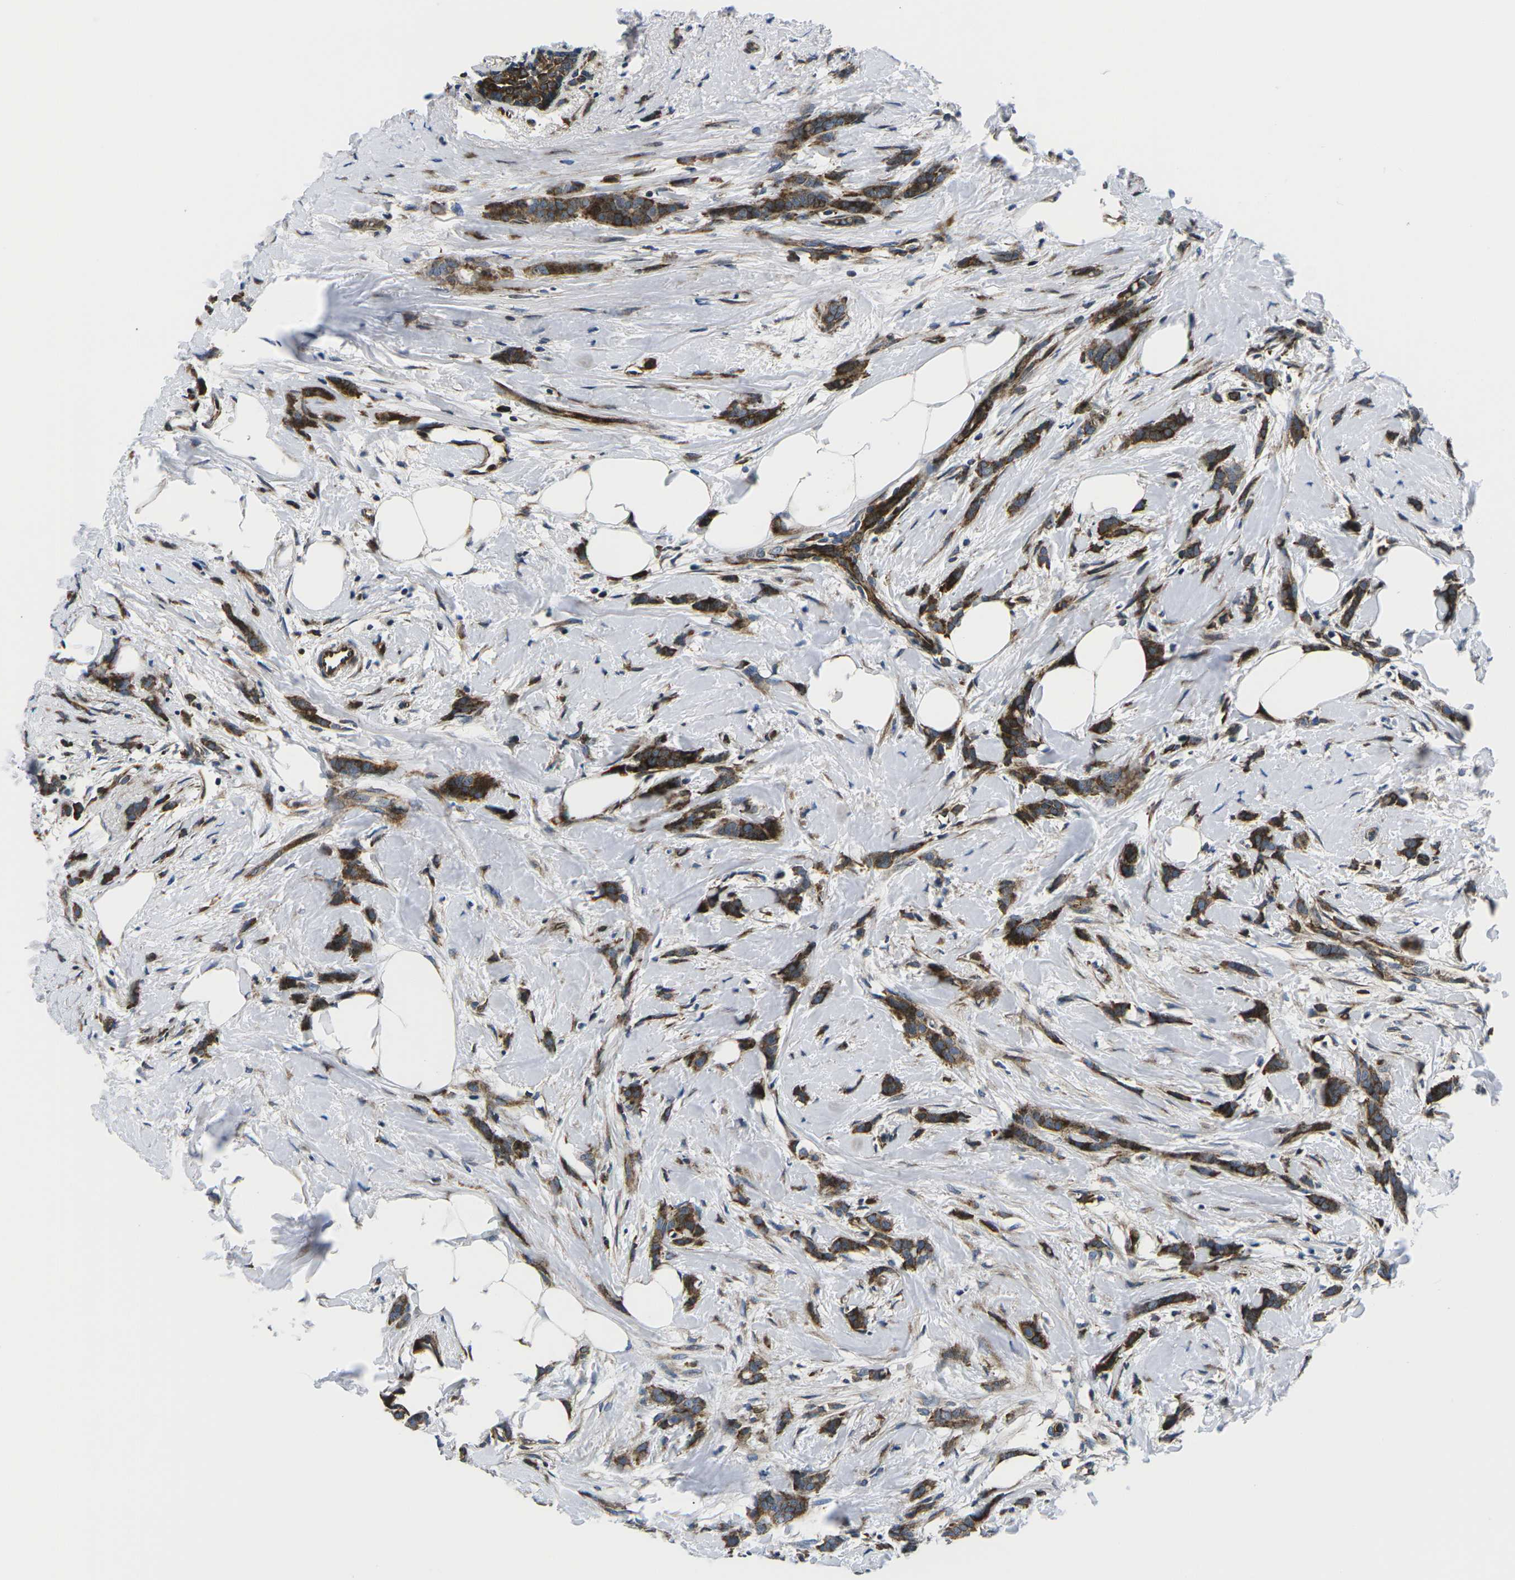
{"staining": {"intensity": "strong", "quantity": ">75%", "location": "cytoplasmic/membranous"}, "tissue": "breast cancer", "cell_type": "Tumor cells", "image_type": "cancer", "snomed": [{"axis": "morphology", "description": "Lobular carcinoma, in situ"}, {"axis": "morphology", "description": "Lobular carcinoma"}, {"axis": "topography", "description": "Breast"}], "caption": "There is high levels of strong cytoplasmic/membranous positivity in tumor cells of breast cancer (lobular carcinoma in situ), as demonstrated by immunohistochemical staining (brown color).", "gene": "EIF4E", "patient": {"sex": "female", "age": 41}}